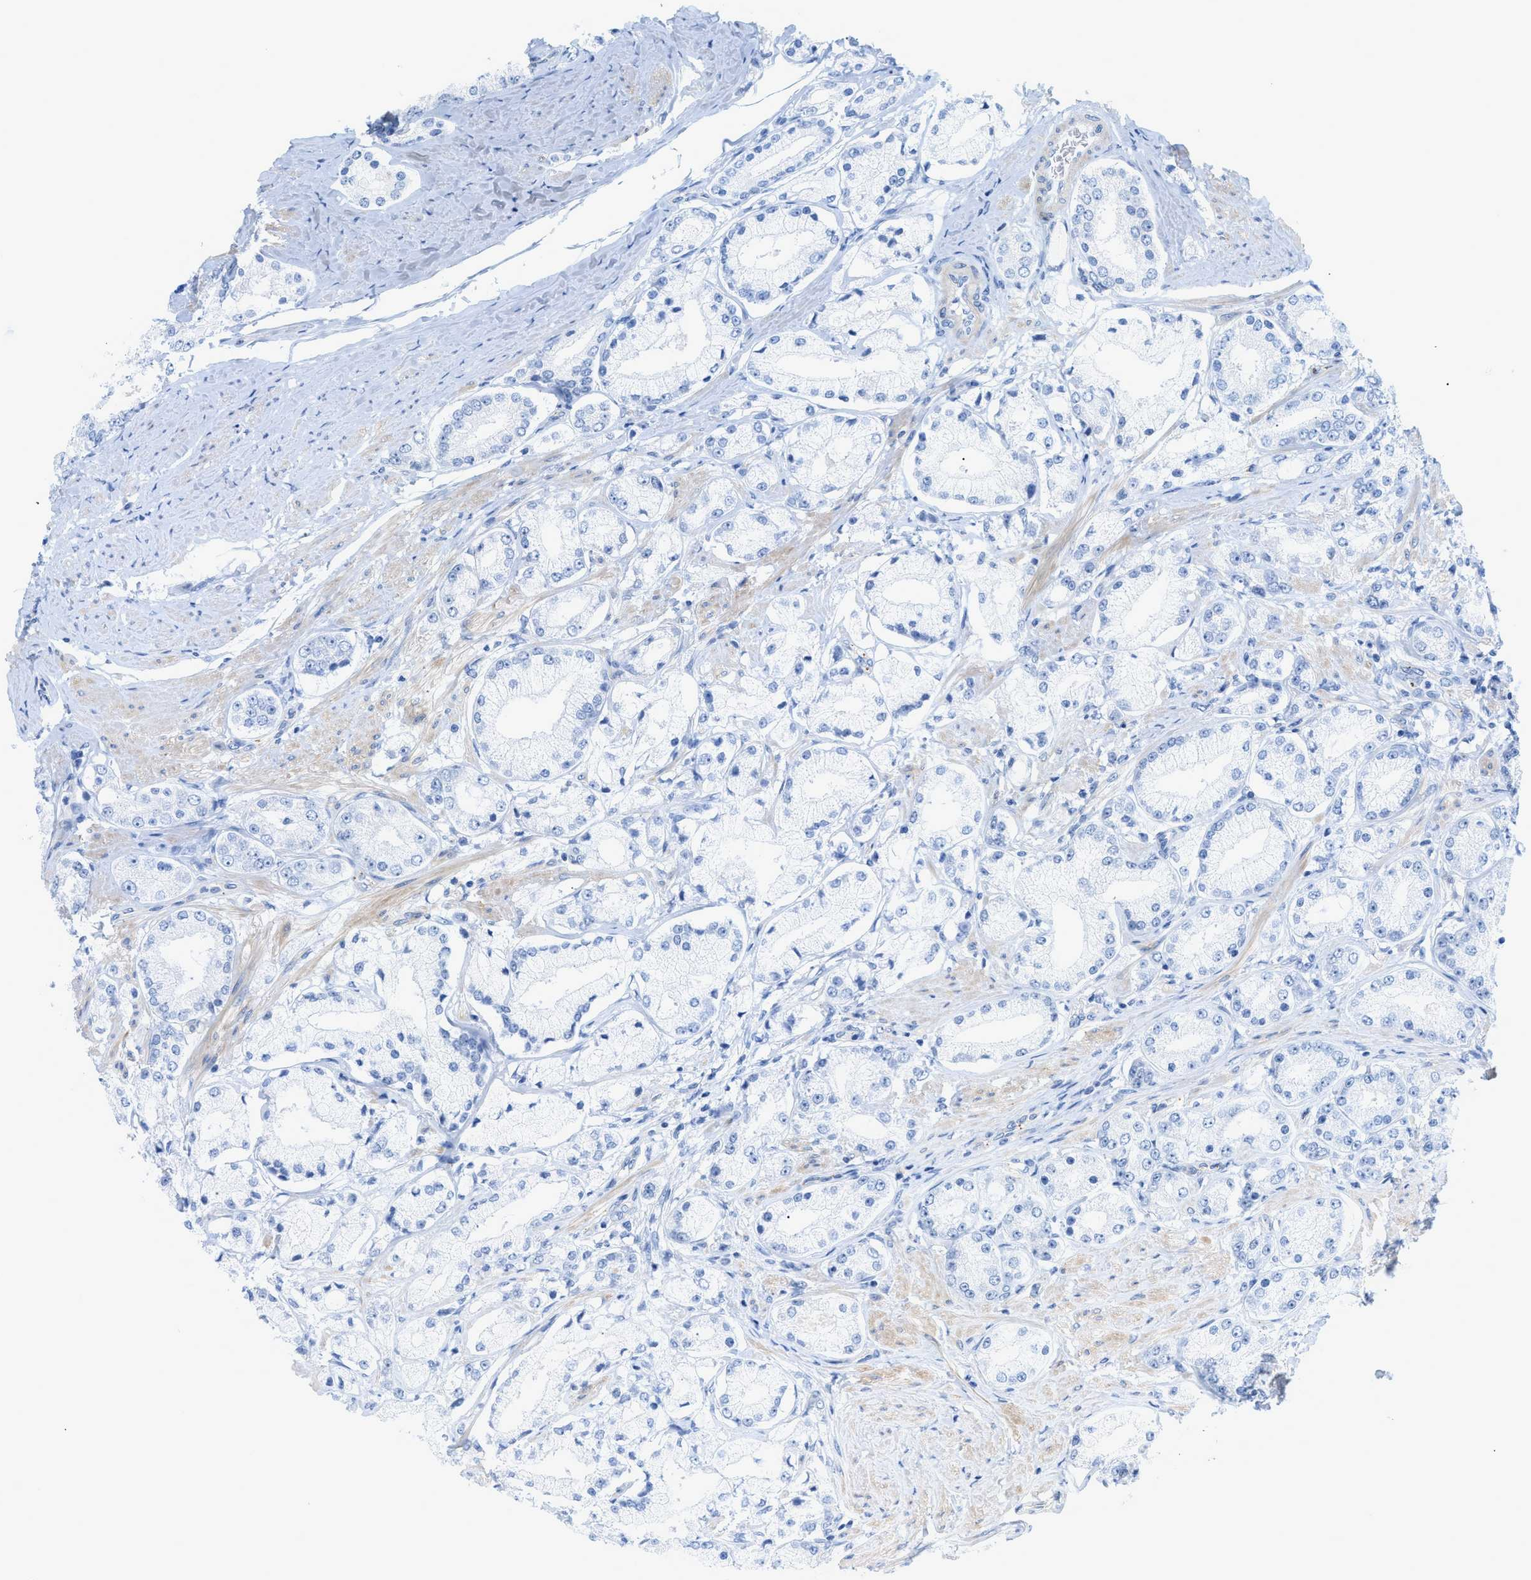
{"staining": {"intensity": "negative", "quantity": "none", "location": "none"}, "tissue": "prostate cancer", "cell_type": "Tumor cells", "image_type": "cancer", "snomed": [{"axis": "morphology", "description": "Adenocarcinoma, Low grade"}, {"axis": "topography", "description": "Prostate"}], "caption": "High magnification brightfield microscopy of prostate adenocarcinoma (low-grade) stained with DAB (3,3'-diaminobenzidine) (brown) and counterstained with hematoxylin (blue): tumor cells show no significant staining.", "gene": "HLTF", "patient": {"sex": "male", "age": 63}}